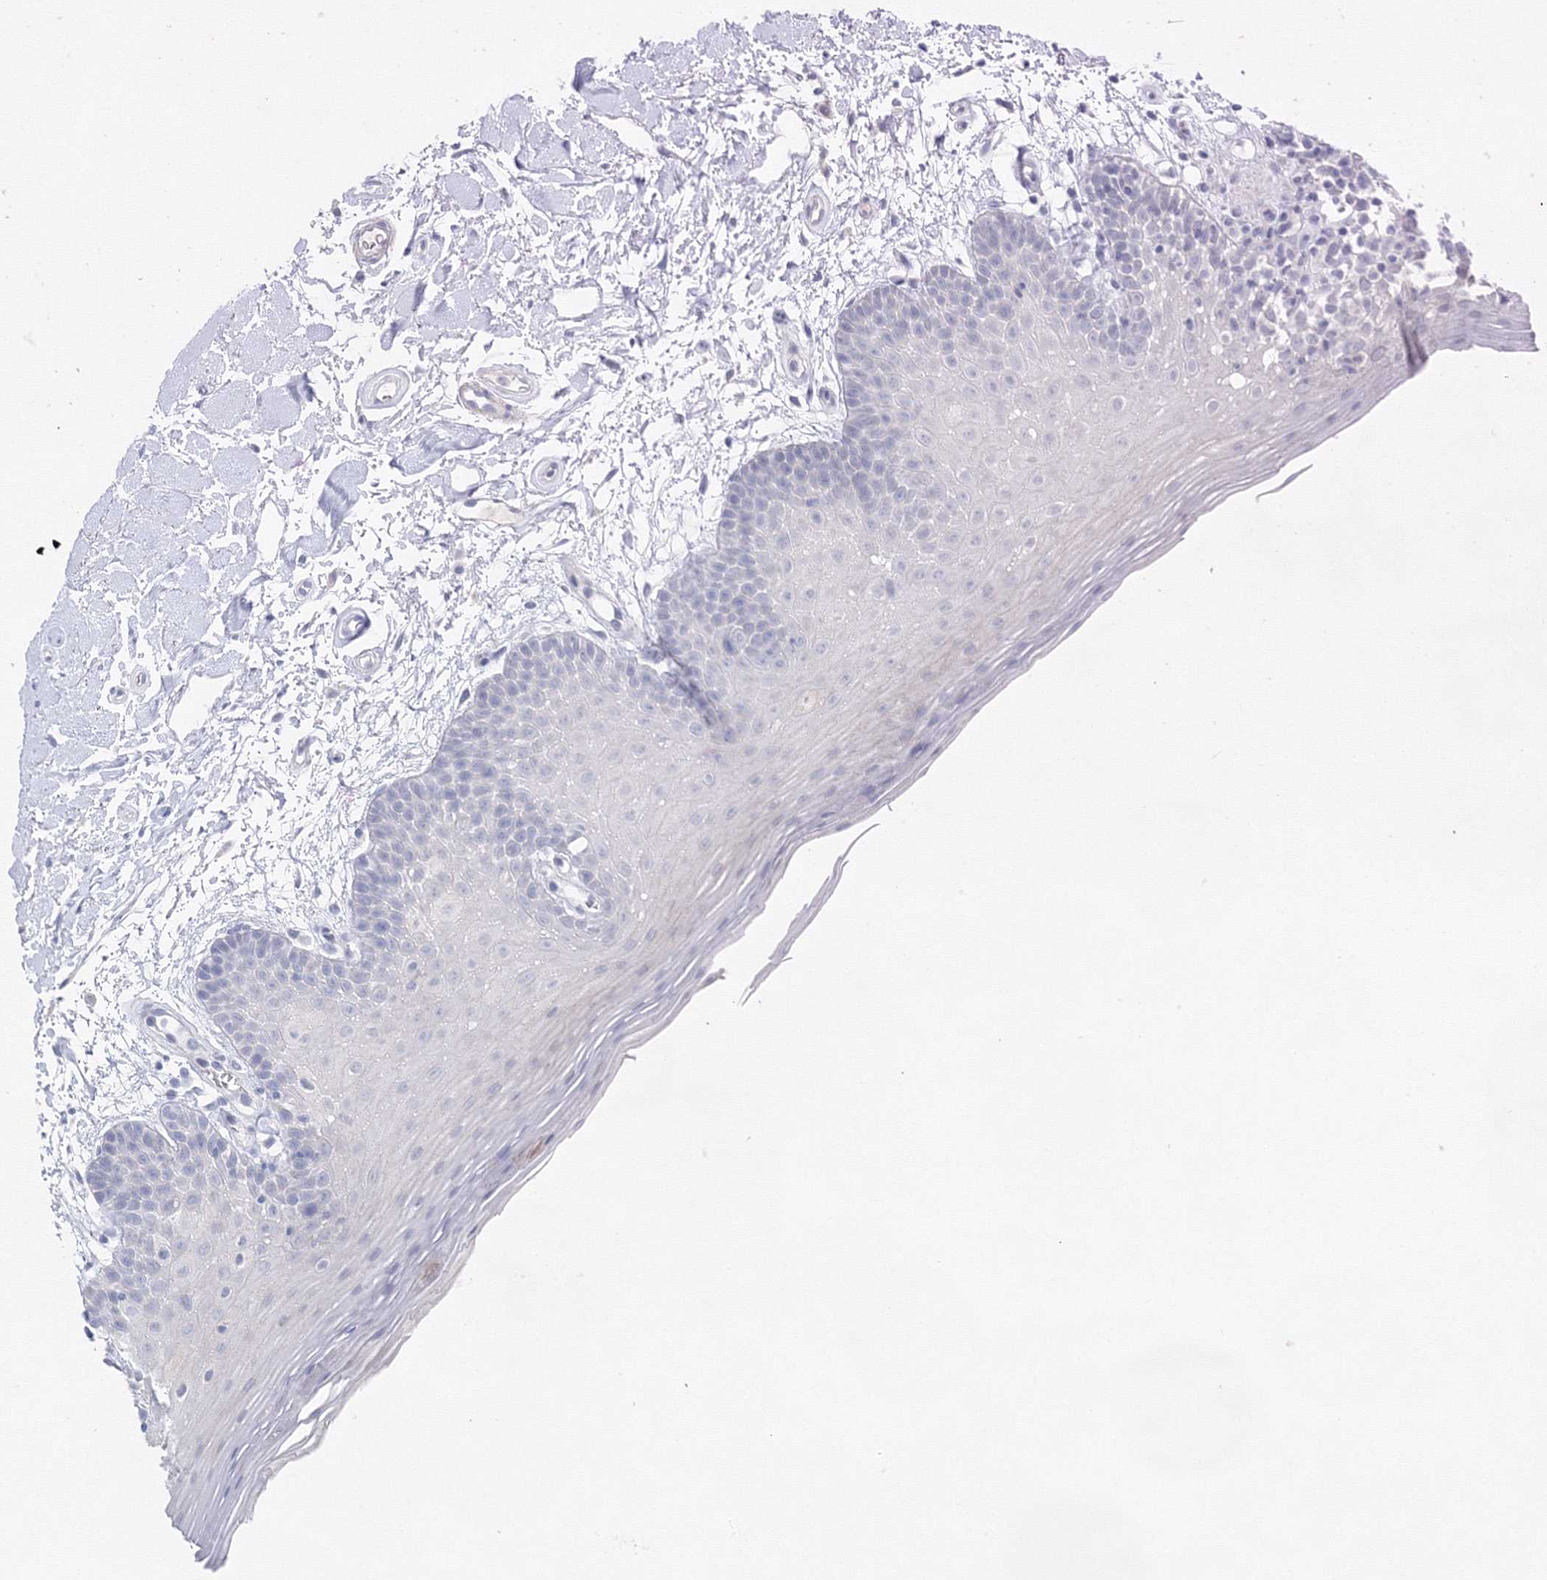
{"staining": {"intensity": "negative", "quantity": "none", "location": "none"}, "tissue": "oral mucosa", "cell_type": "Squamous epithelial cells", "image_type": "normal", "snomed": [{"axis": "morphology", "description": "Normal tissue, NOS"}, {"axis": "topography", "description": "Oral tissue"}], "caption": "IHC of unremarkable human oral mucosa demonstrates no expression in squamous epithelial cells.", "gene": "GCKR", "patient": {"sex": "male", "age": 62}}